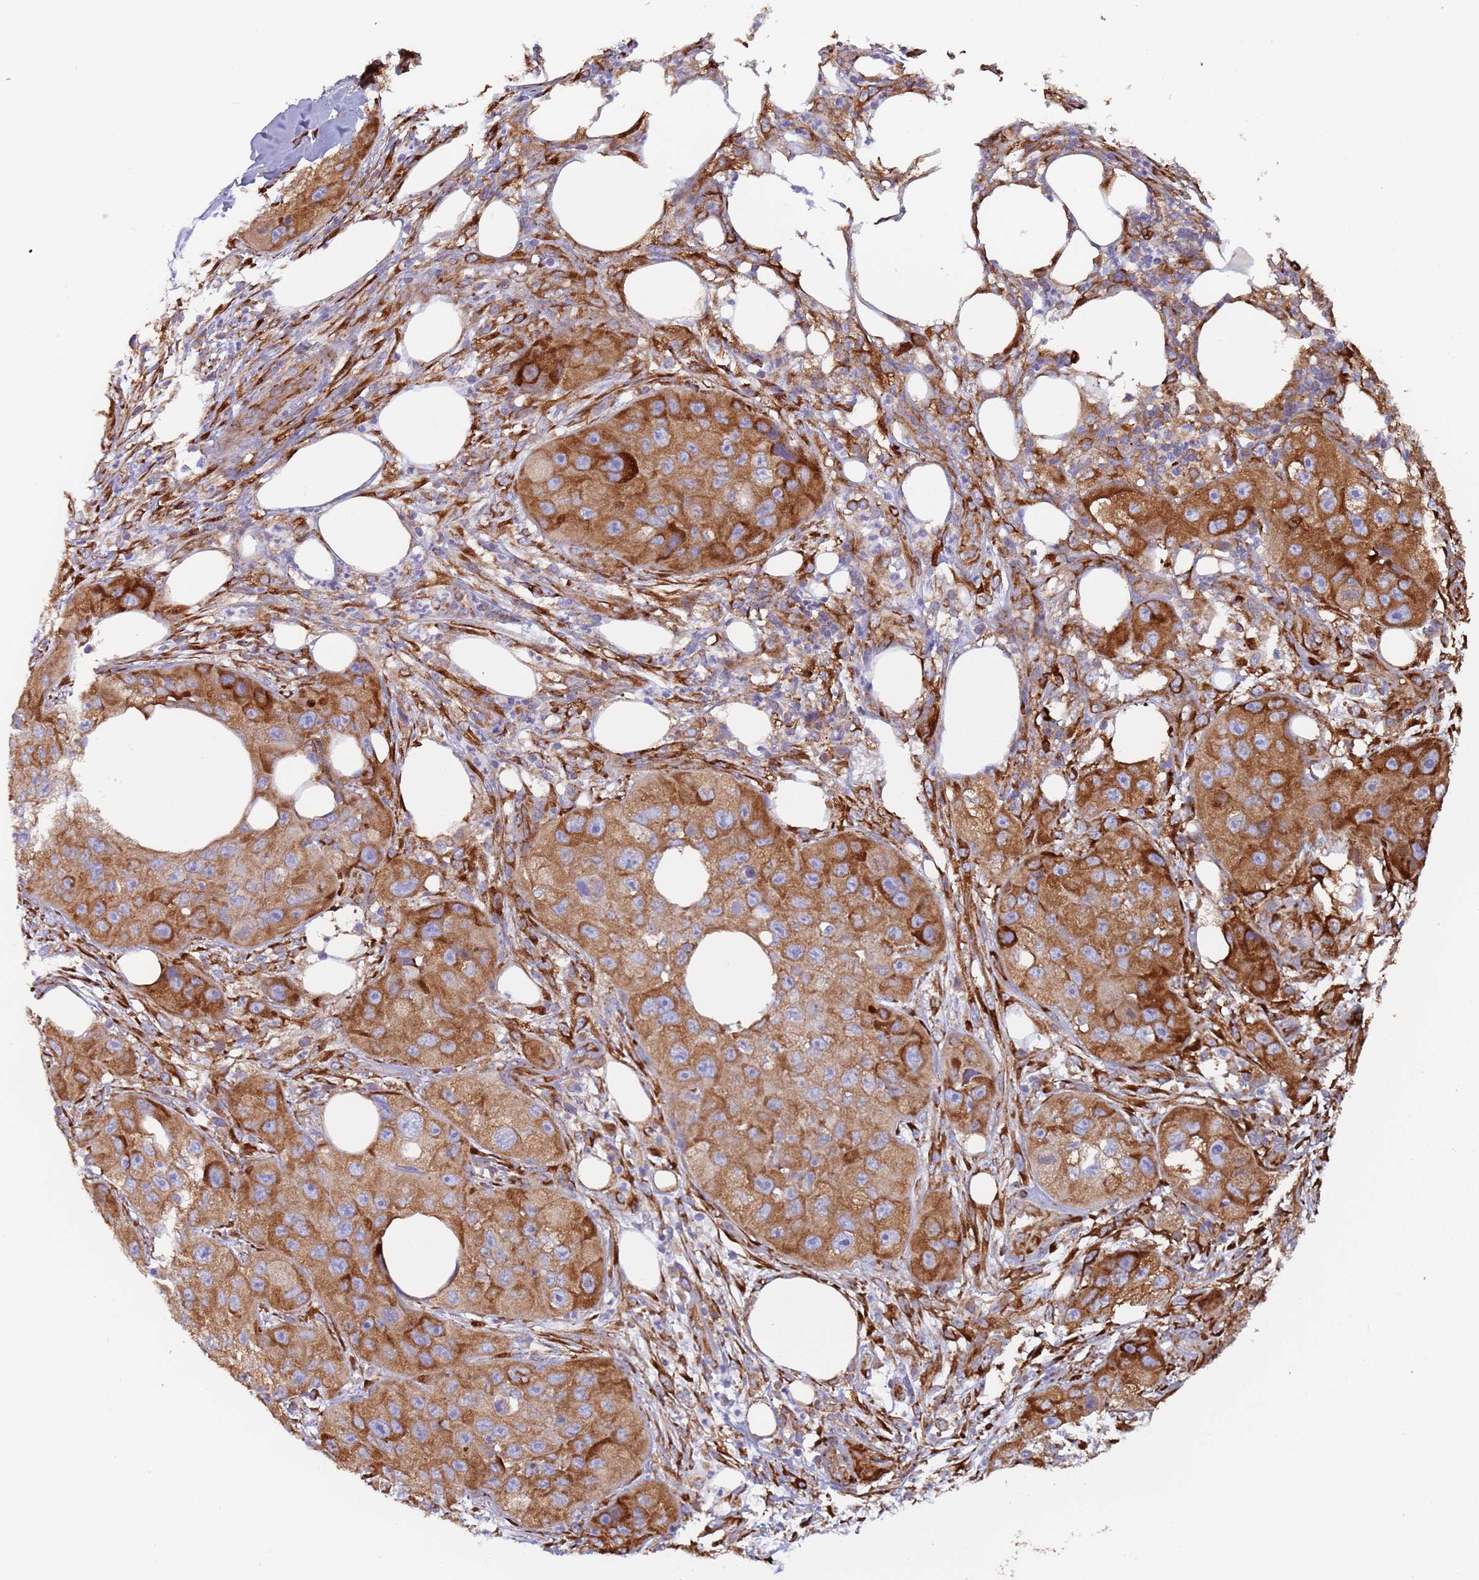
{"staining": {"intensity": "strong", "quantity": ">75%", "location": "cytoplasmic/membranous"}, "tissue": "skin cancer", "cell_type": "Tumor cells", "image_type": "cancer", "snomed": [{"axis": "morphology", "description": "Squamous cell carcinoma, NOS"}, {"axis": "topography", "description": "Skin"}, {"axis": "topography", "description": "Subcutis"}], "caption": "Immunohistochemistry micrograph of human skin cancer (squamous cell carcinoma) stained for a protein (brown), which displays high levels of strong cytoplasmic/membranous expression in about >75% of tumor cells.", "gene": "ZNF844", "patient": {"sex": "male", "age": 73}}